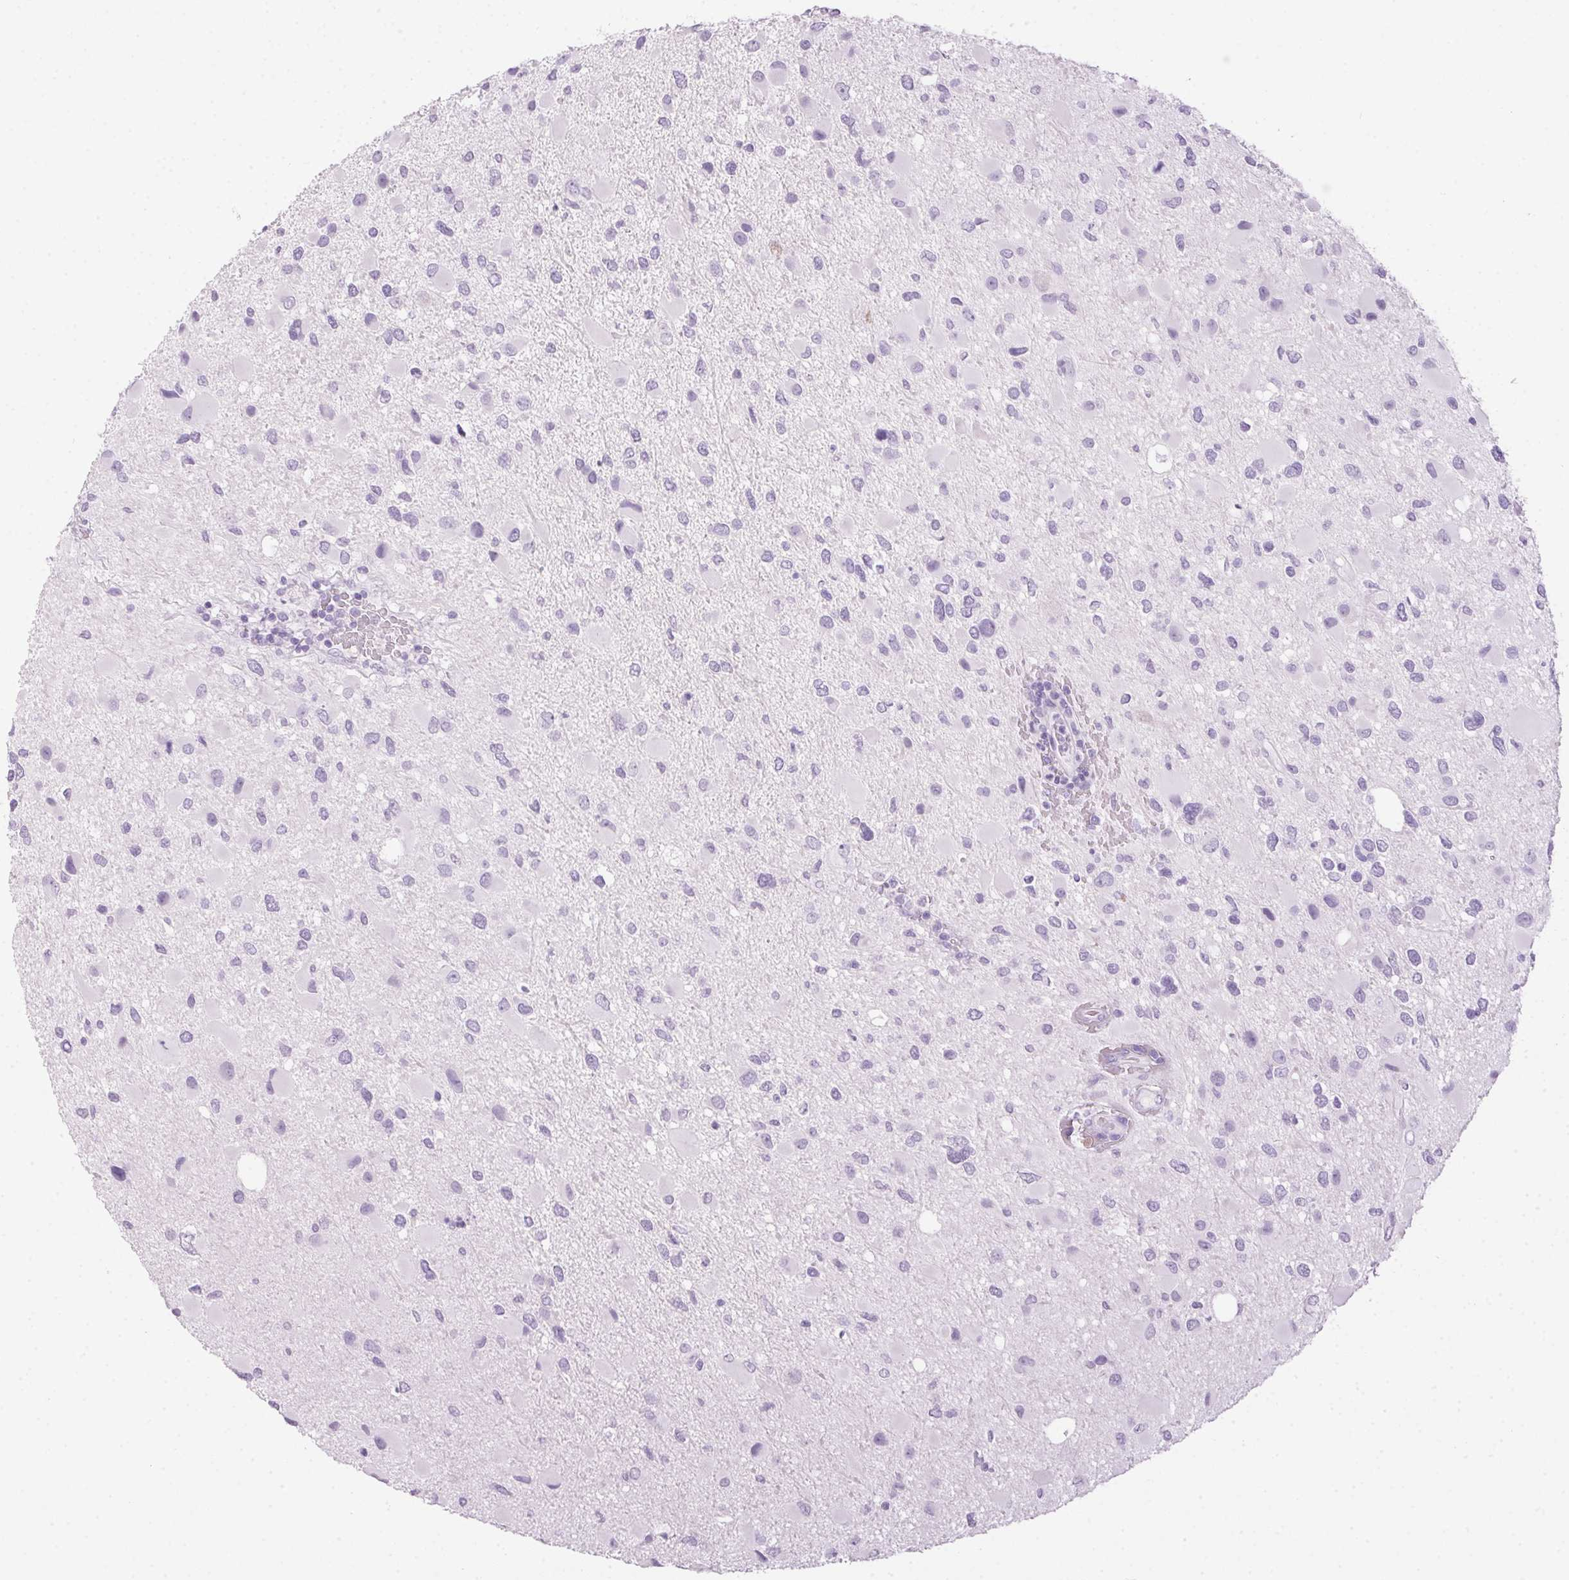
{"staining": {"intensity": "negative", "quantity": "none", "location": "none"}, "tissue": "glioma", "cell_type": "Tumor cells", "image_type": "cancer", "snomed": [{"axis": "morphology", "description": "Glioma, malignant, Low grade"}, {"axis": "topography", "description": "Brain"}], "caption": "An immunohistochemistry micrograph of glioma is shown. There is no staining in tumor cells of glioma.", "gene": "POPDC2", "patient": {"sex": "female", "age": 32}}